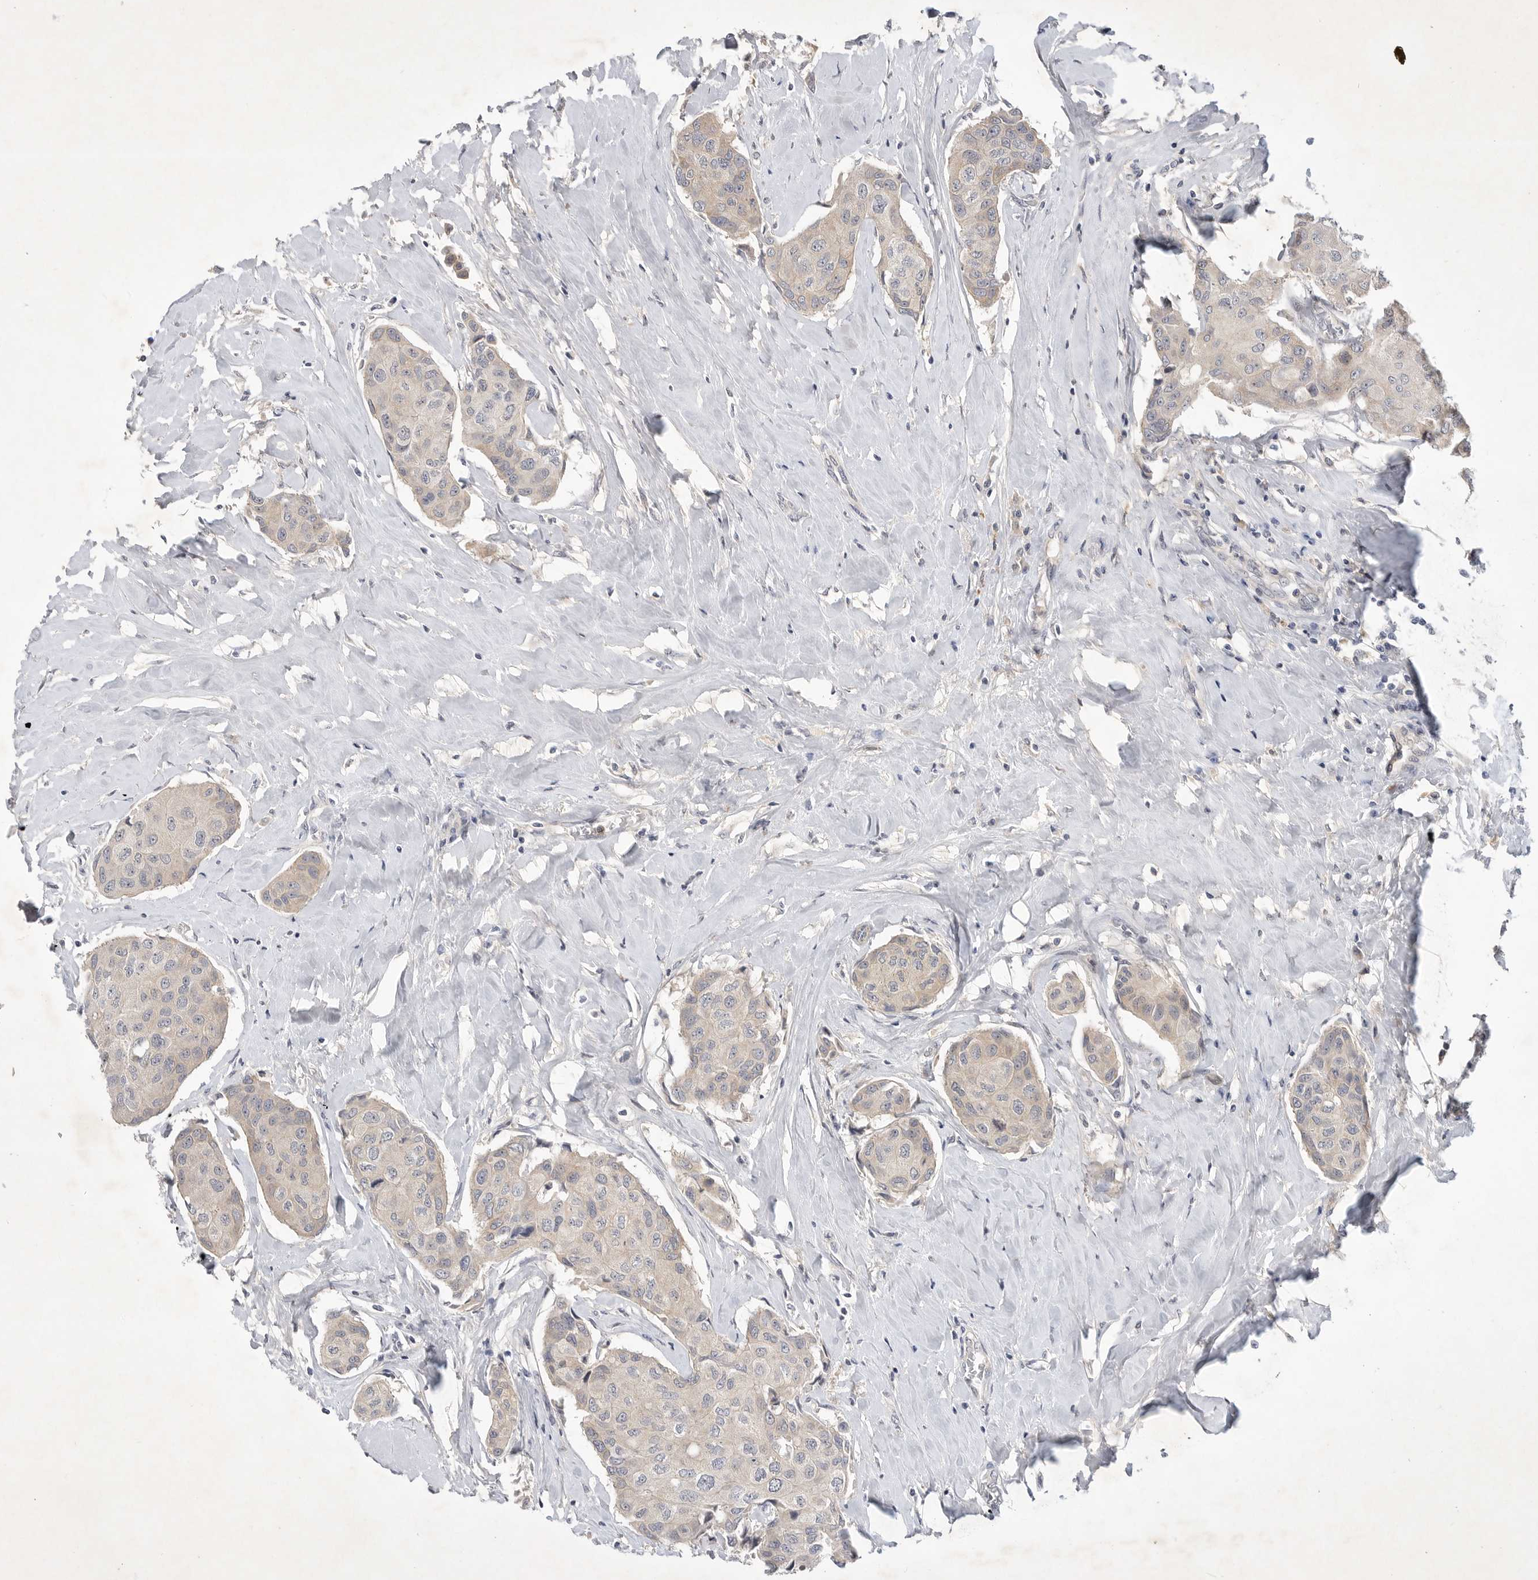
{"staining": {"intensity": "weak", "quantity": "25%-75%", "location": "cytoplasmic/membranous"}, "tissue": "breast cancer", "cell_type": "Tumor cells", "image_type": "cancer", "snomed": [{"axis": "morphology", "description": "Duct carcinoma"}, {"axis": "topography", "description": "Breast"}], "caption": "There is low levels of weak cytoplasmic/membranous expression in tumor cells of breast cancer (intraductal carcinoma), as demonstrated by immunohistochemical staining (brown color).", "gene": "ITGAD", "patient": {"sex": "female", "age": 80}}